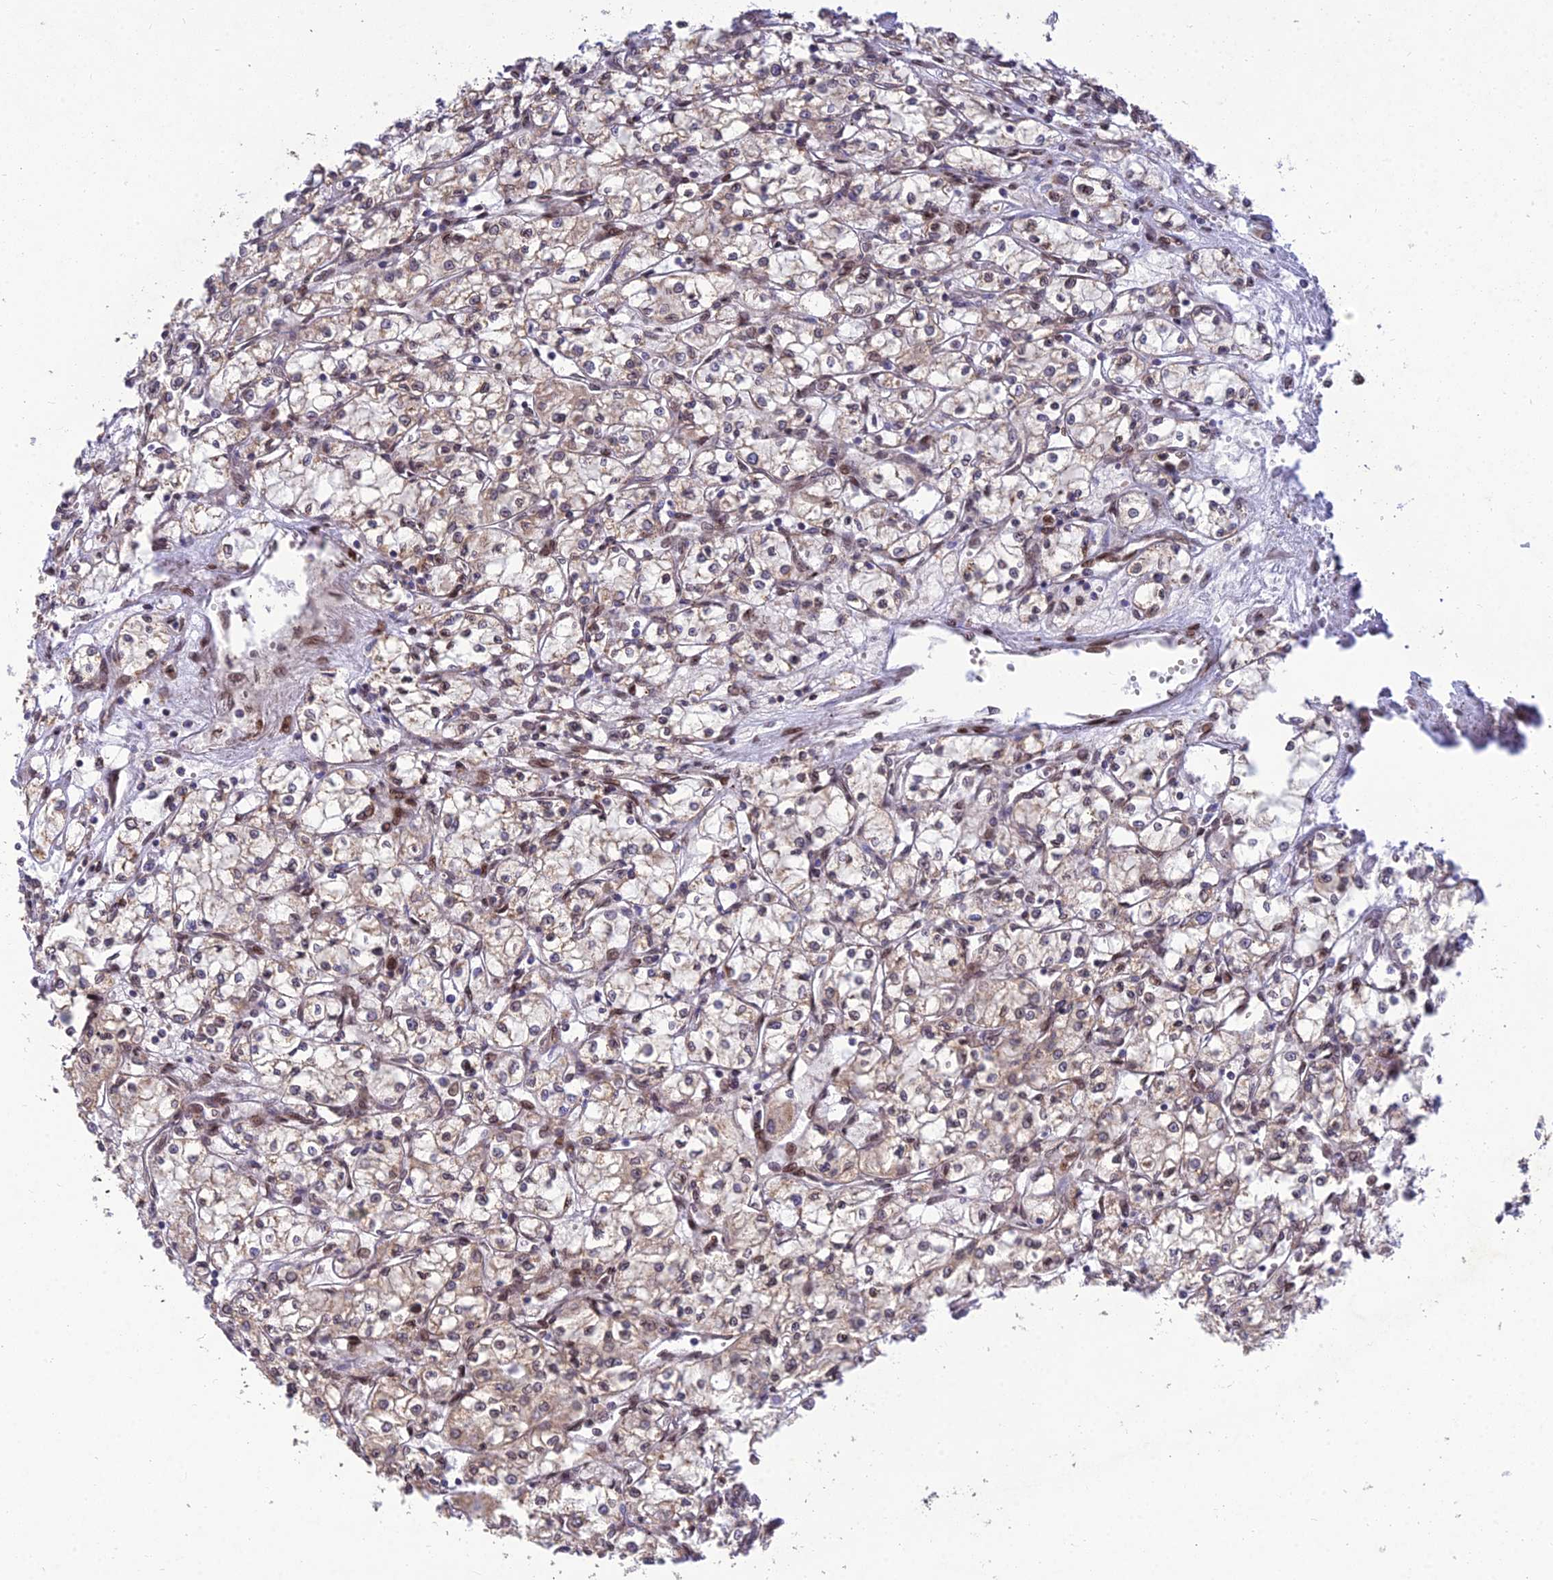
{"staining": {"intensity": "weak", "quantity": "25%-75%", "location": "cytoplasmic/membranous,nuclear"}, "tissue": "renal cancer", "cell_type": "Tumor cells", "image_type": "cancer", "snomed": [{"axis": "morphology", "description": "Adenocarcinoma, NOS"}, {"axis": "topography", "description": "Kidney"}], "caption": "Immunohistochemical staining of renal cancer (adenocarcinoma) displays weak cytoplasmic/membranous and nuclear protein positivity in approximately 25%-75% of tumor cells. The protein of interest is stained brown, and the nuclei are stained in blue (DAB IHC with brightfield microscopy, high magnification).", "gene": "MGAT2", "patient": {"sex": "male", "age": 59}}